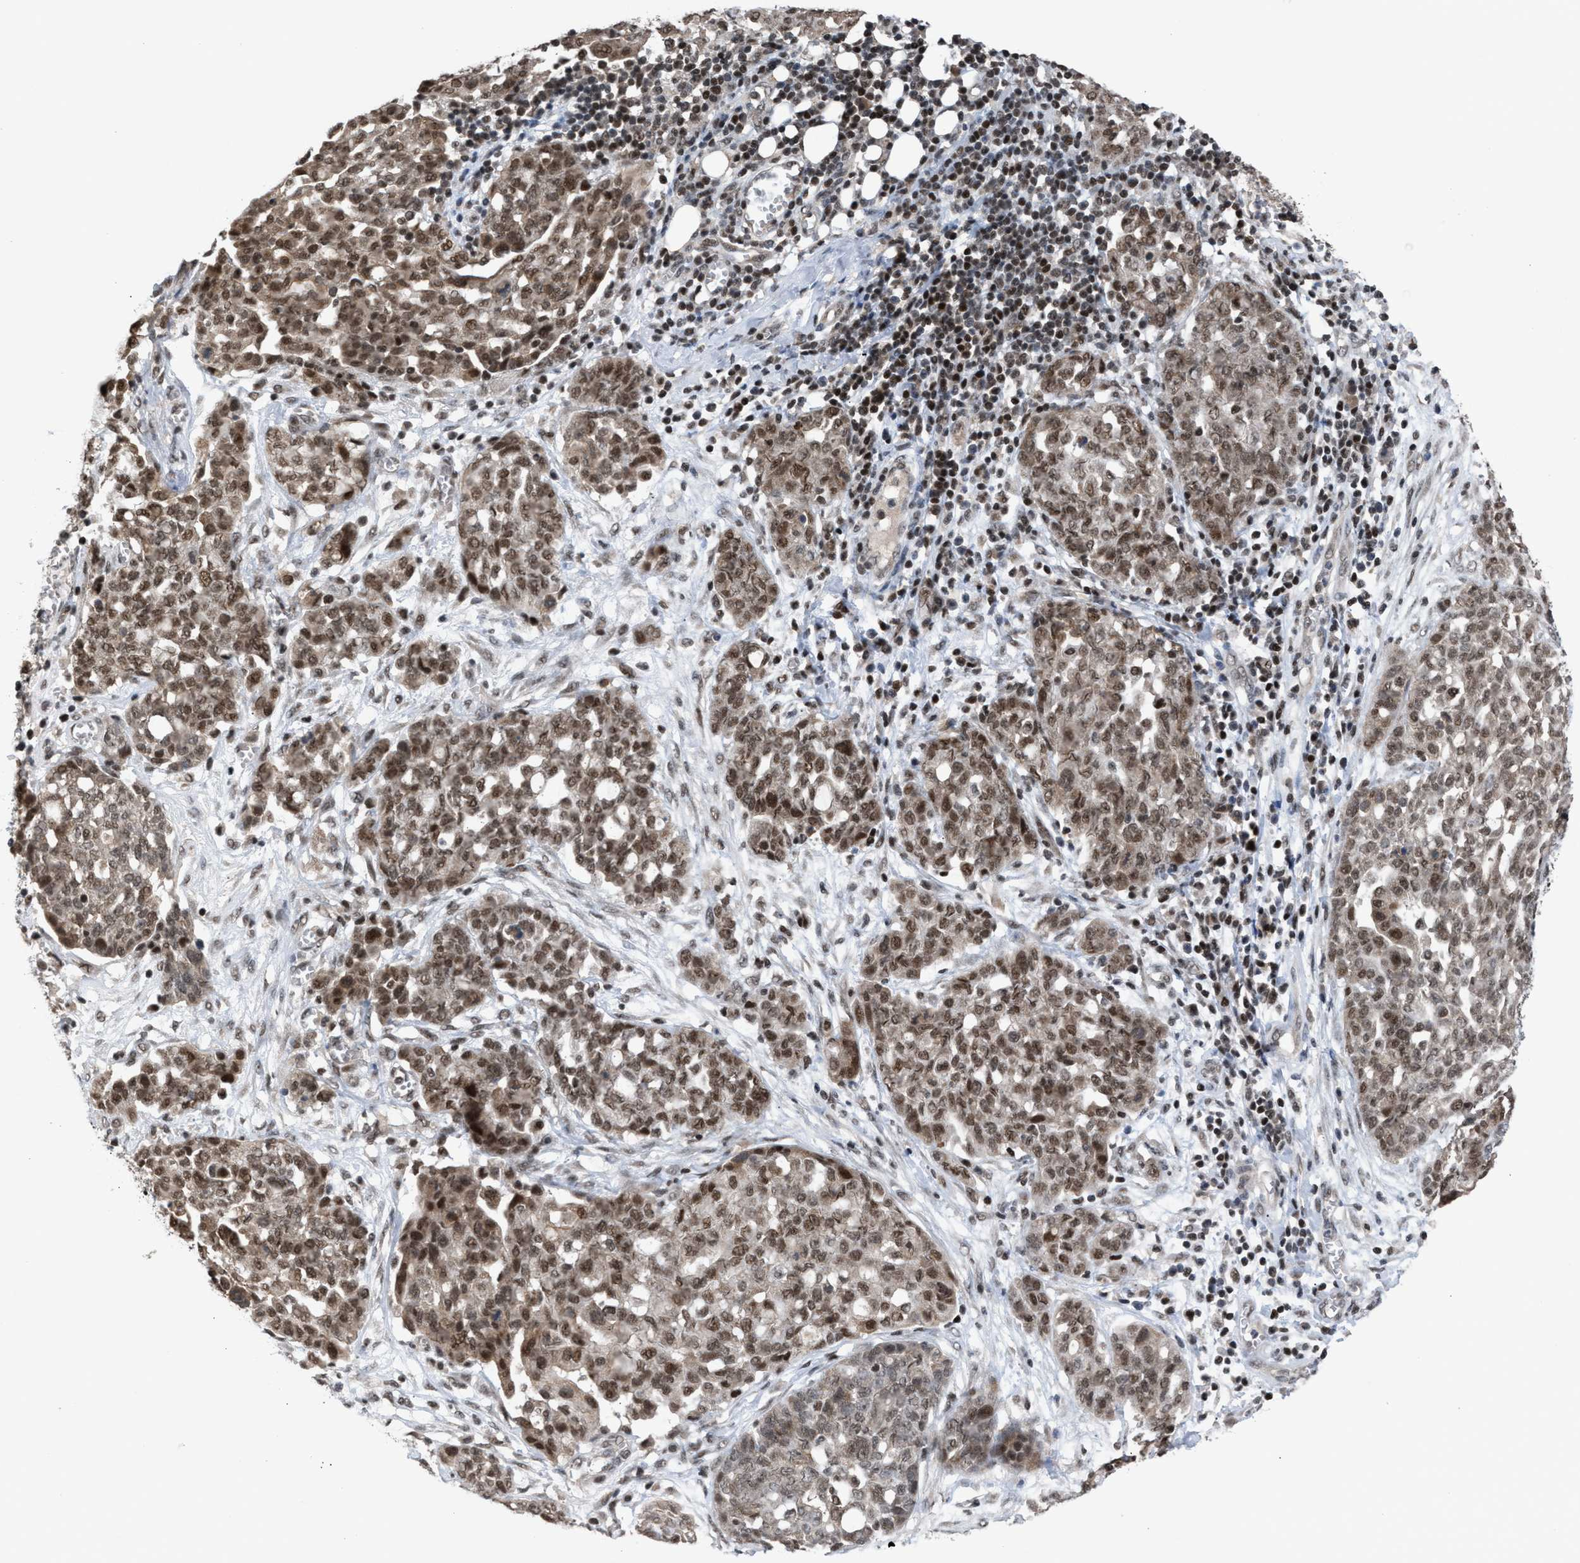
{"staining": {"intensity": "moderate", "quantity": ">75%", "location": "nuclear"}, "tissue": "ovarian cancer", "cell_type": "Tumor cells", "image_type": "cancer", "snomed": [{"axis": "morphology", "description": "Cystadenocarcinoma, serous, NOS"}, {"axis": "topography", "description": "Soft tissue"}, {"axis": "topography", "description": "Ovary"}], "caption": "Protein positivity by immunohistochemistry reveals moderate nuclear positivity in approximately >75% of tumor cells in ovarian cancer (serous cystadenocarcinoma).", "gene": "C9orf78", "patient": {"sex": "female", "age": 57}}